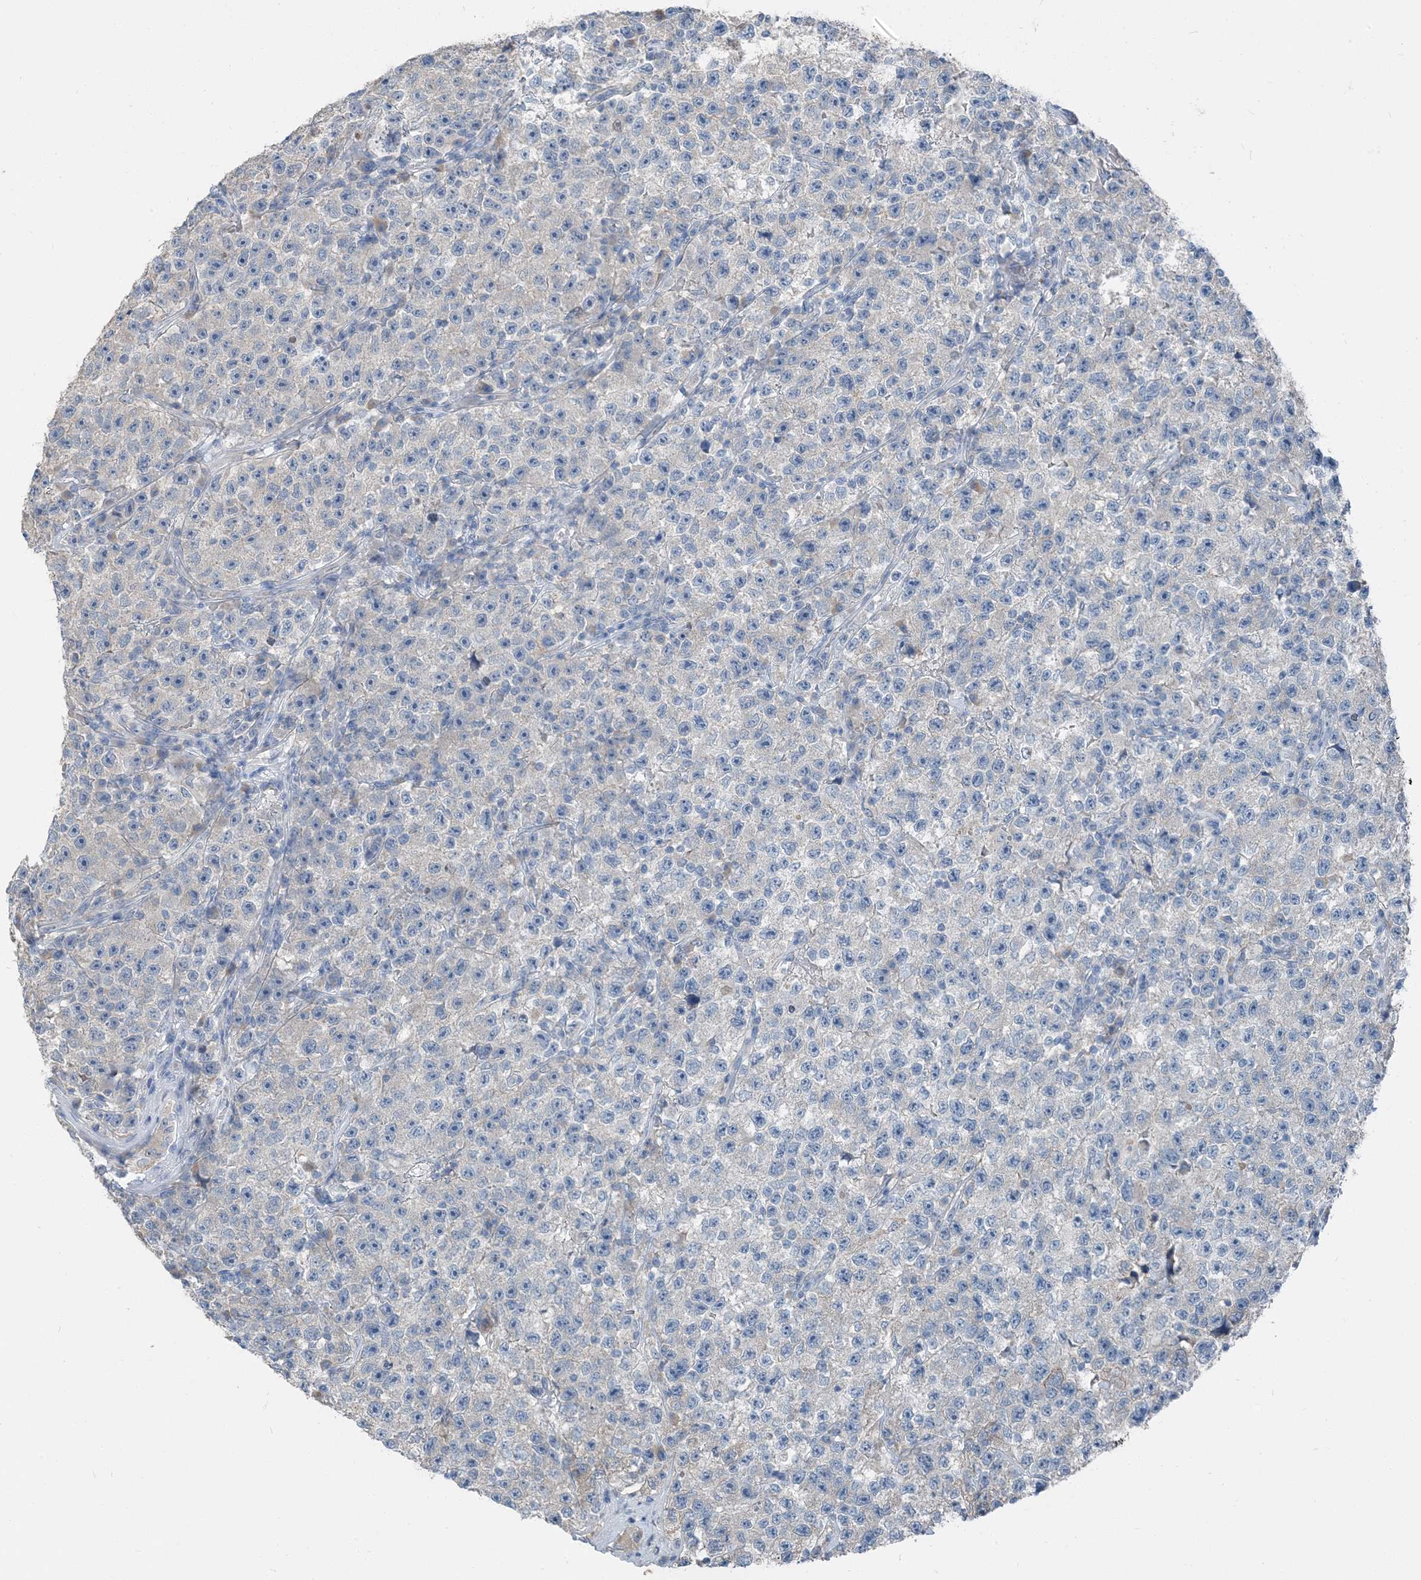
{"staining": {"intensity": "negative", "quantity": "none", "location": "none"}, "tissue": "testis cancer", "cell_type": "Tumor cells", "image_type": "cancer", "snomed": [{"axis": "morphology", "description": "Seminoma, NOS"}, {"axis": "topography", "description": "Testis"}], "caption": "This is an IHC image of human testis cancer (seminoma). There is no positivity in tumor cells.", "gene": "NCOA7", "patient": {"sex": "male", "age": 22}}